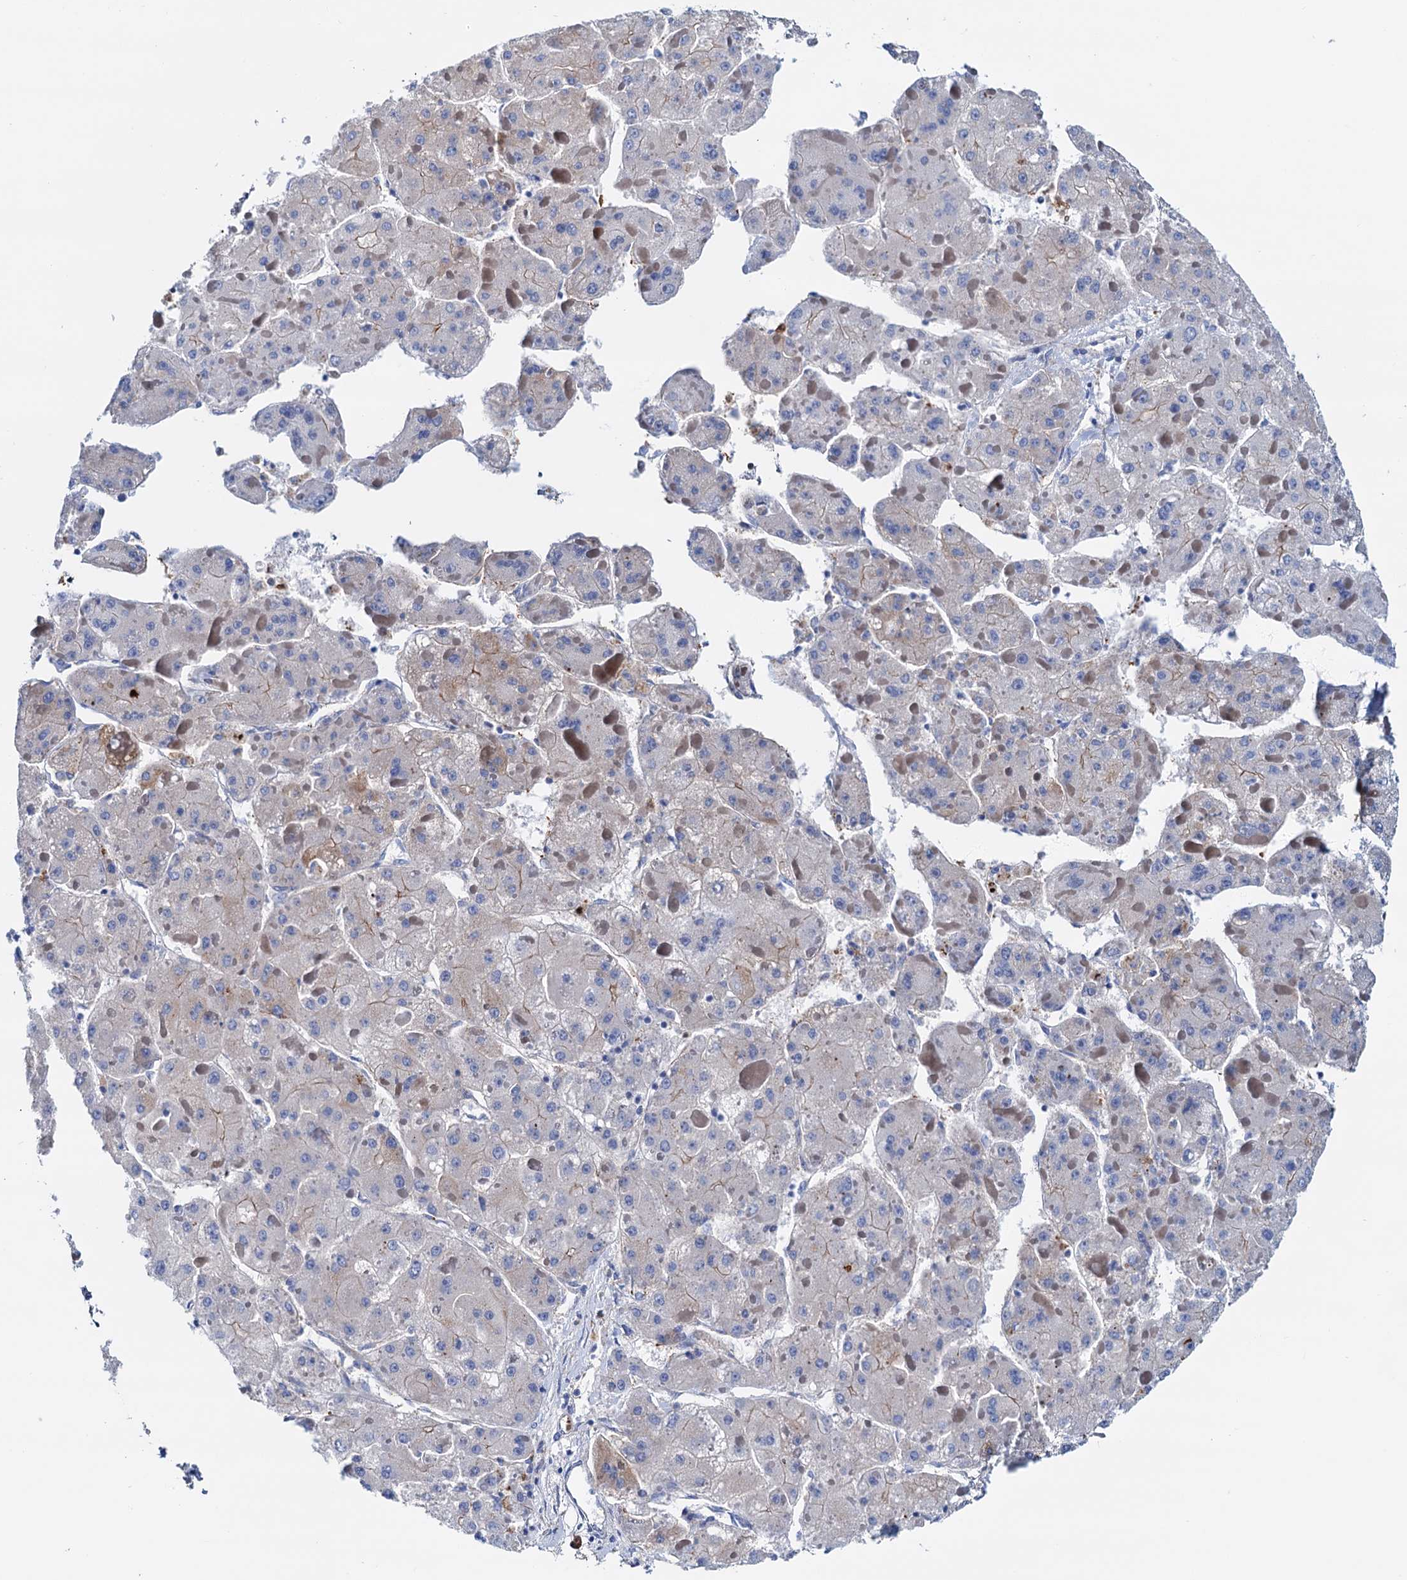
{"staining": {"intensity": "negative", "quantity": "none", "location": "none"}, "tissue": "liver cancer", "cell_type": "Tumor cells", "image_type": "cancer", "snomed": [{"axis": "morphology", "description": "Carcinoma, Hepatocellular, NOS"}, {"axis": "topography", "description": "Liver"}], "caption": "IHC image of neoplastic tissue: human liver hepatocellular carcinoma stained with DAB demonstrates no significant protein expression in tumor cells. The staining is performed using DAB brown chromogen with nuclei counter-stained in using hematoxylin.", "gene": "RASSF9", "patient": {"sex": "female", "age": 73}}